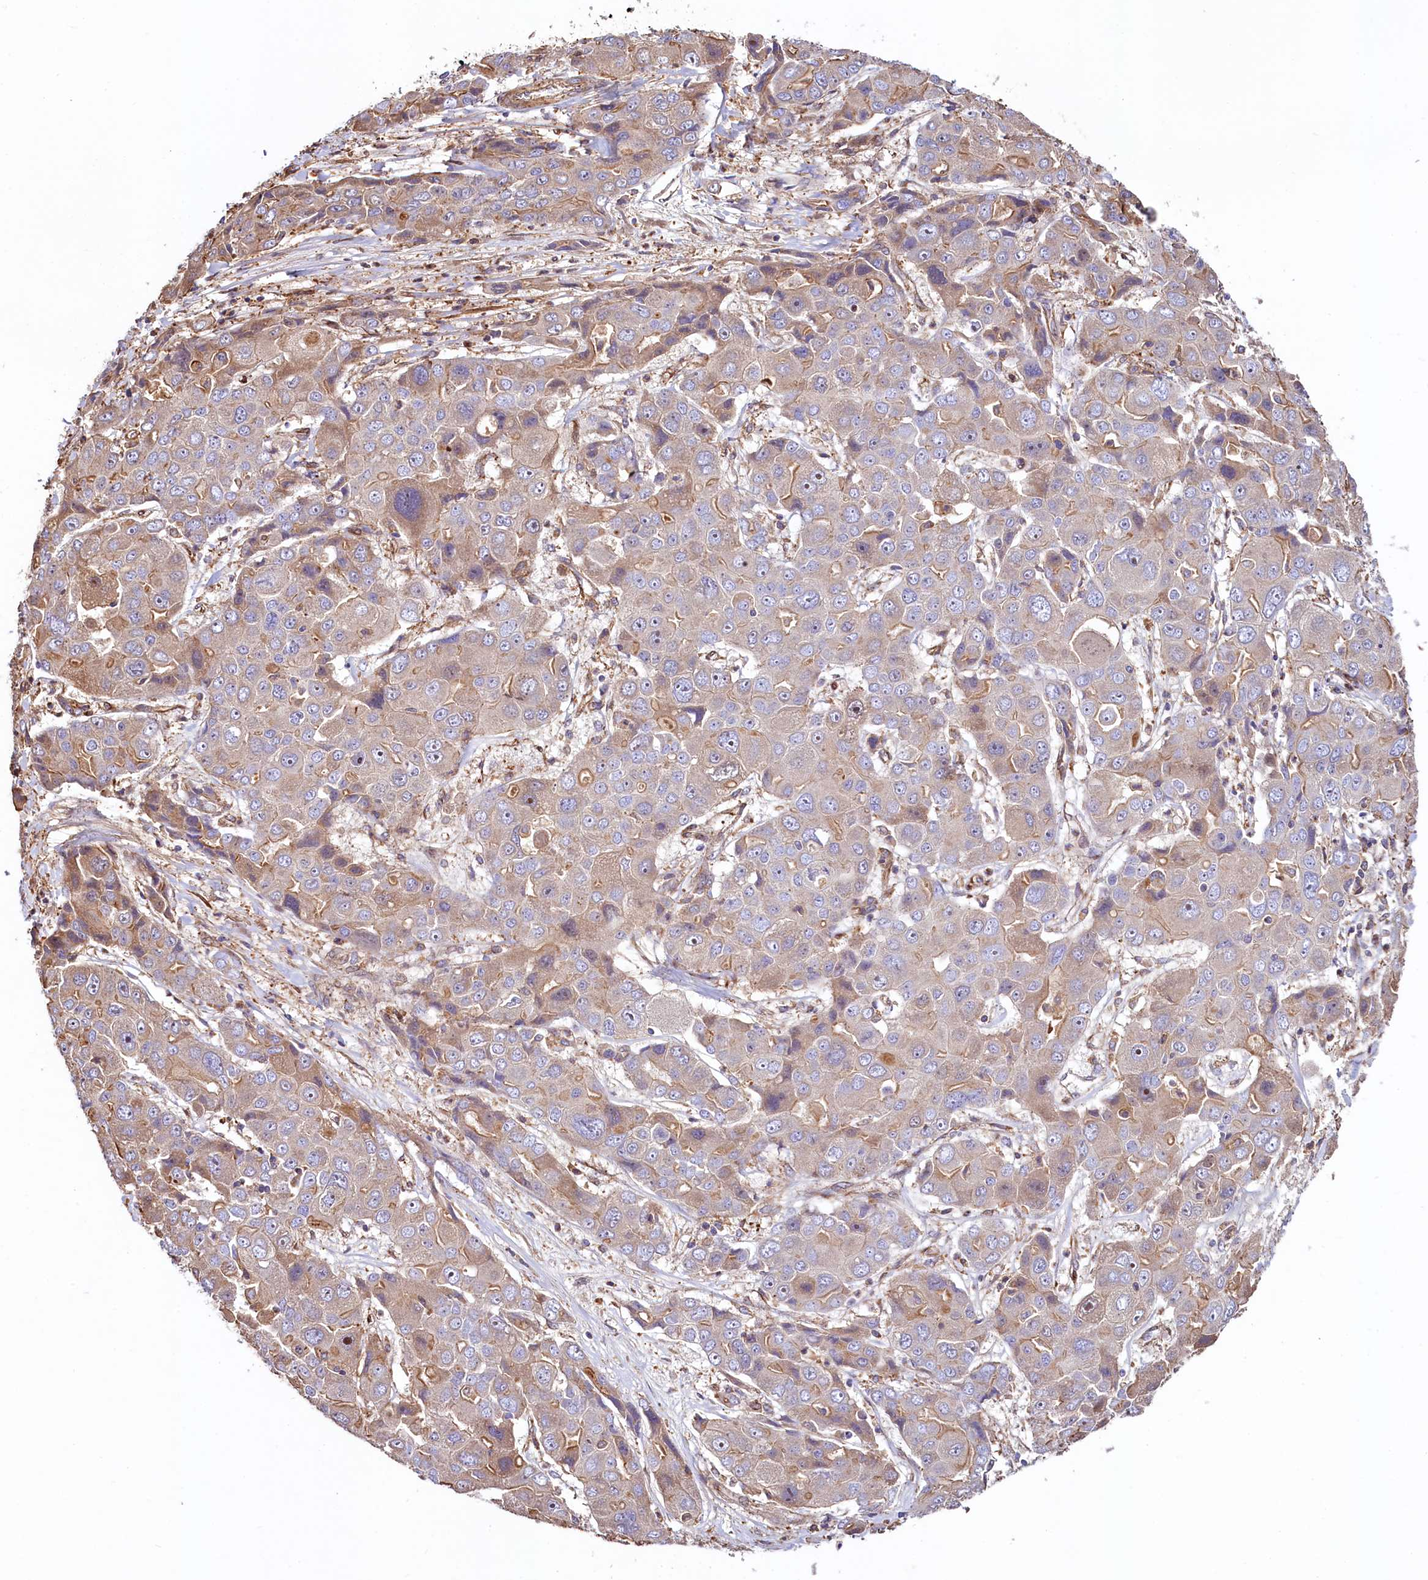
{"staining": {"intensity": "weak", "quantity": "25%-75%", "location": "cytoplasmic/membranous"}, "tissue": "liver cancer", "cell_type": "Tumor cells", "image_type": "cancer", "snomed": [{"axis": "morphology", "description": "Cholangiocarcinoma"}, {"axis": "topography", "description": "Liver"}], "caption": "Liver cancer stained with a brown dye exhibits weak cytoplasmic/membranous positive expression in approximately 25%-75% of tumor cells.", "gene": "KLHDC4", "patient": {"sex": "male", "age": 67}}